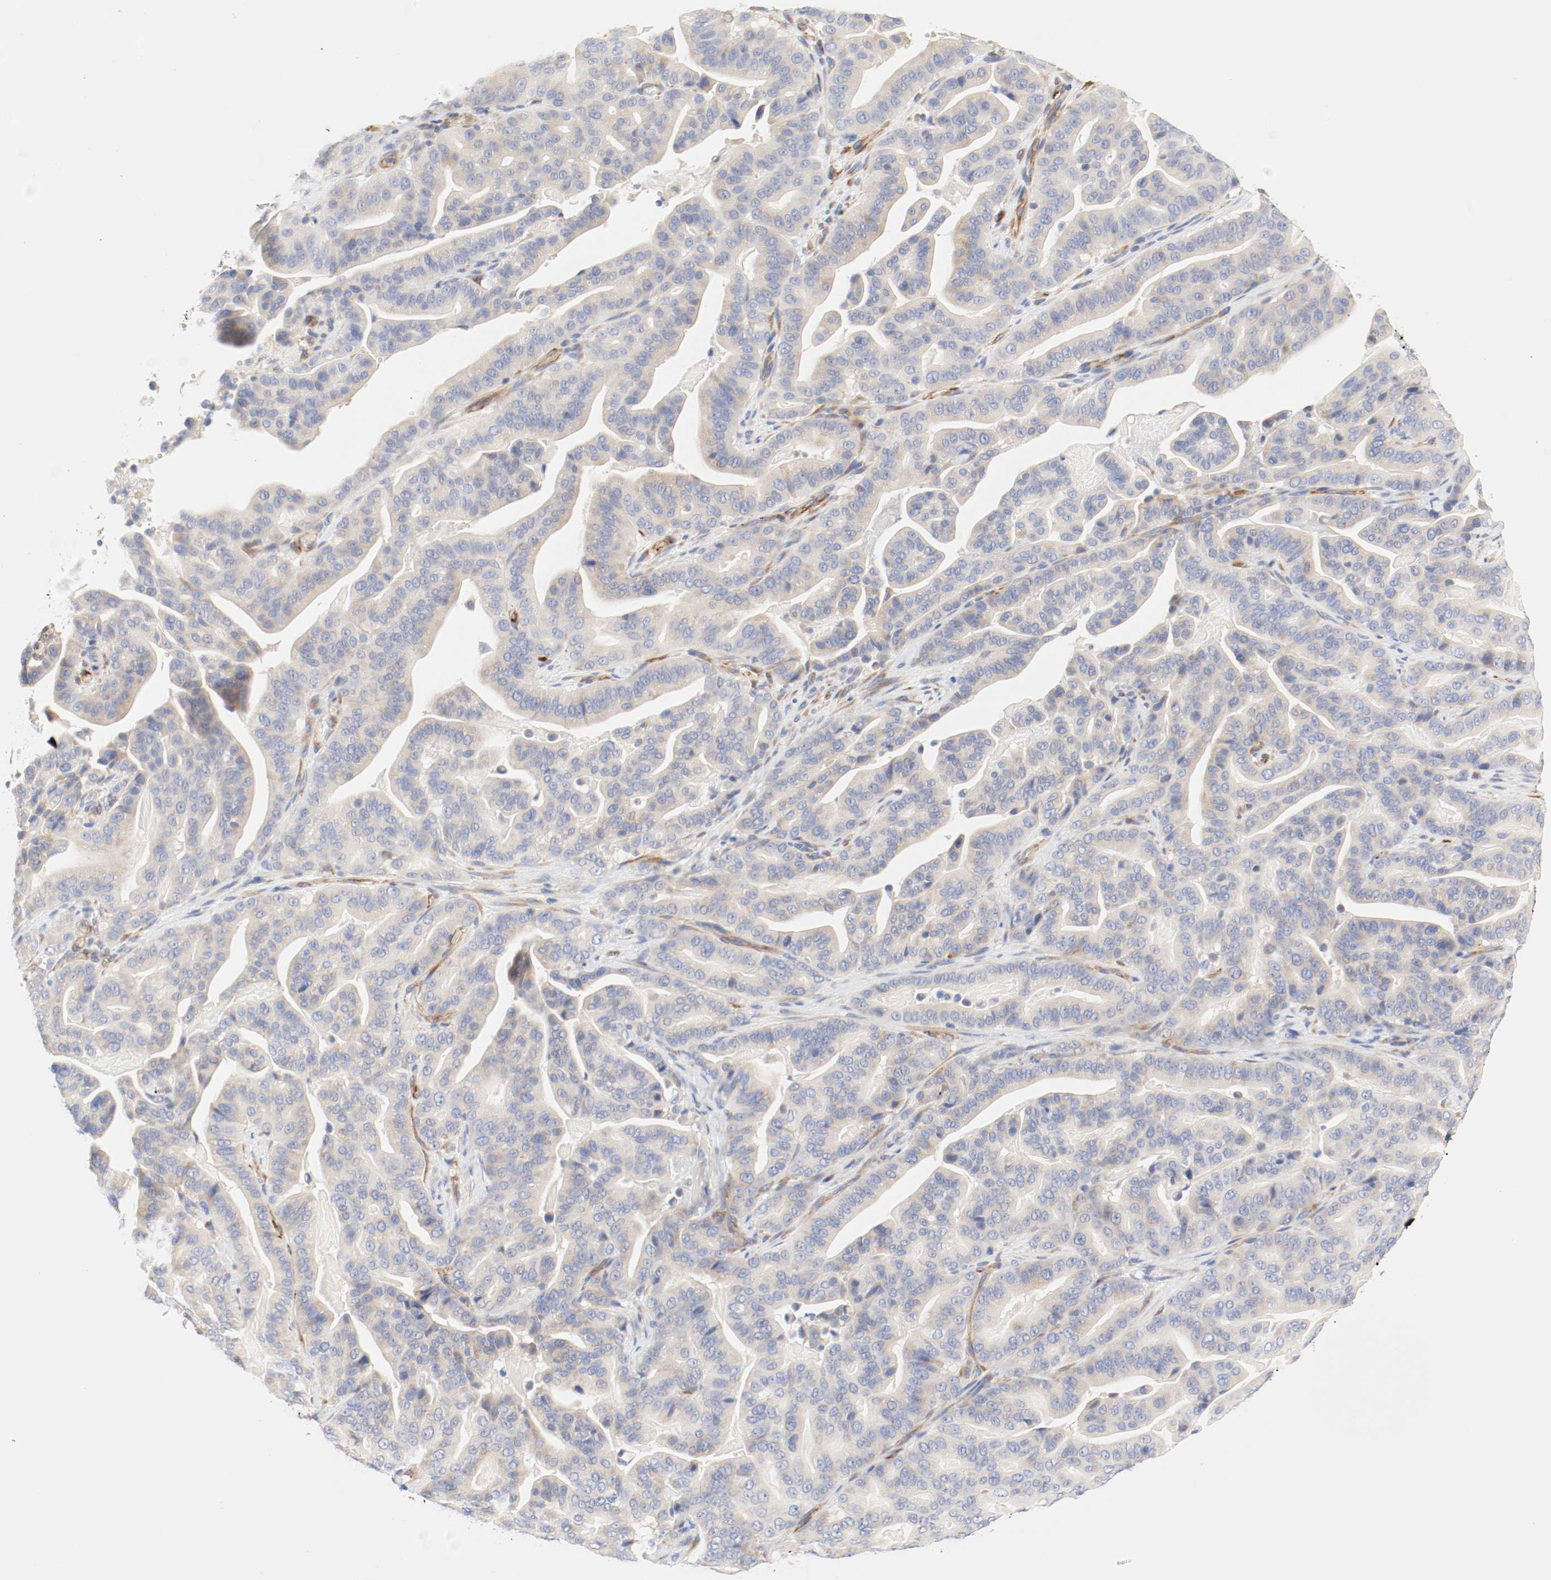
{"staining": {"intensity": "weak", "quantity": ">75%", "location": "cytoplasmic/membranous"}, "tissue": "pancreatic cancer", "cell_type": "Tumor cells", "image_type": "cancer", "snomed": [{"axis": "morphology", "description": "Adenocarcinoma, NOS"}, {"axis": "topography", "description": "Pancreas"}], "caption": "Protein staining of pancreatic cancer (adenocarcinoma) tissue displays weak cytoplasmic/membranous positivity in about >75% of tumor cells.", "gene": "GIT1", "patient": {"sex": "male", "age": 63}}